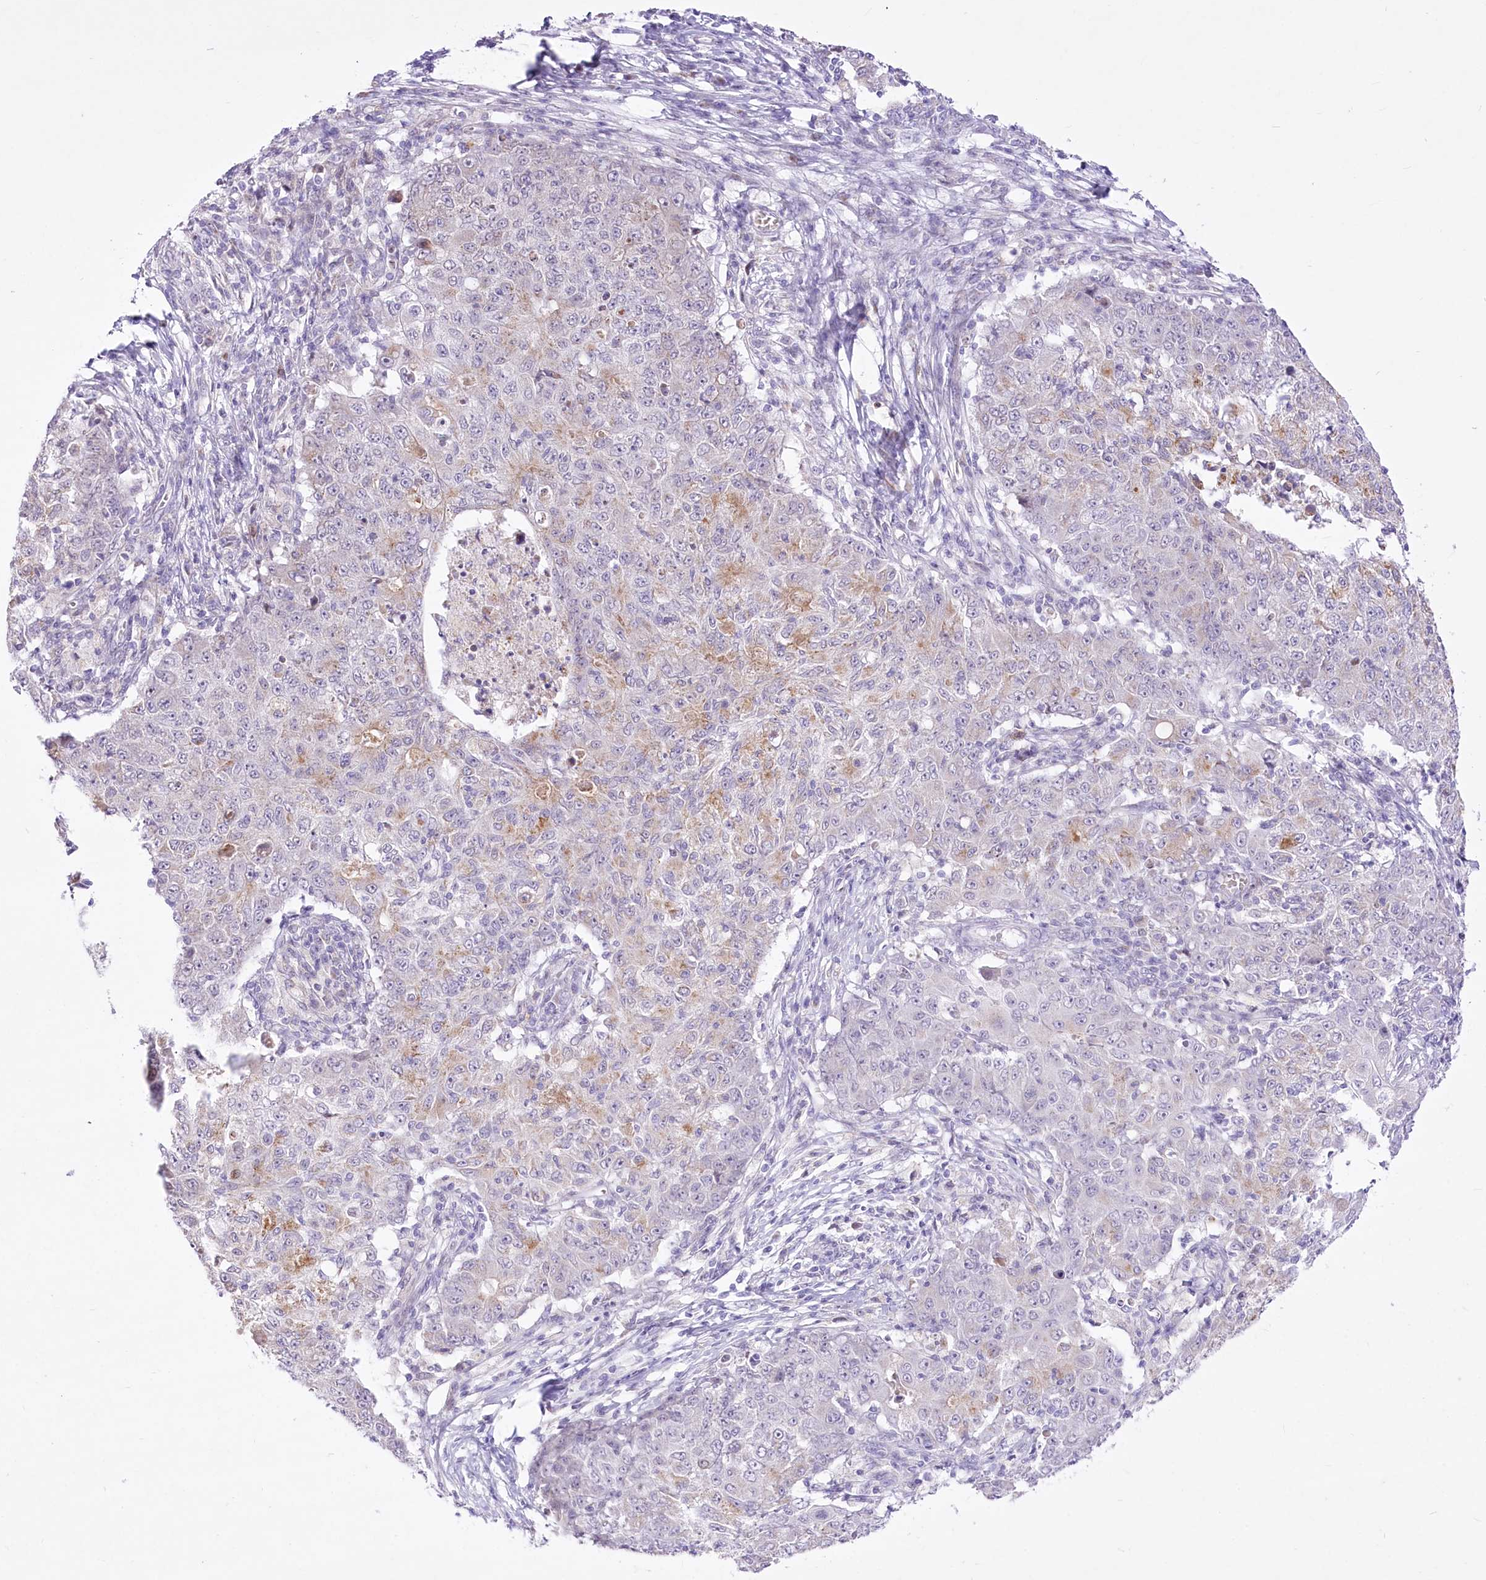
{"staining": {"intensity": "negative", "quantity": "none", "location": "none"}, "tissue": "ovarian cancer", "cell_type": "Tumor cells", "image_type": "cancer", "snomed": [{"axis": "morphology", "description": "Carcinoma, endometroid"}, {"axis": "topography", "description": "Ovary"}], "caption": "High power microscopy micrograph of an immunohistochemistry (IHC) micrograph of endometroid carcinoma (ovarian), revealing no significant positivity in tumor cells.", "gene": "BEND7", "patient": {"sex": "female", "age": 42}}